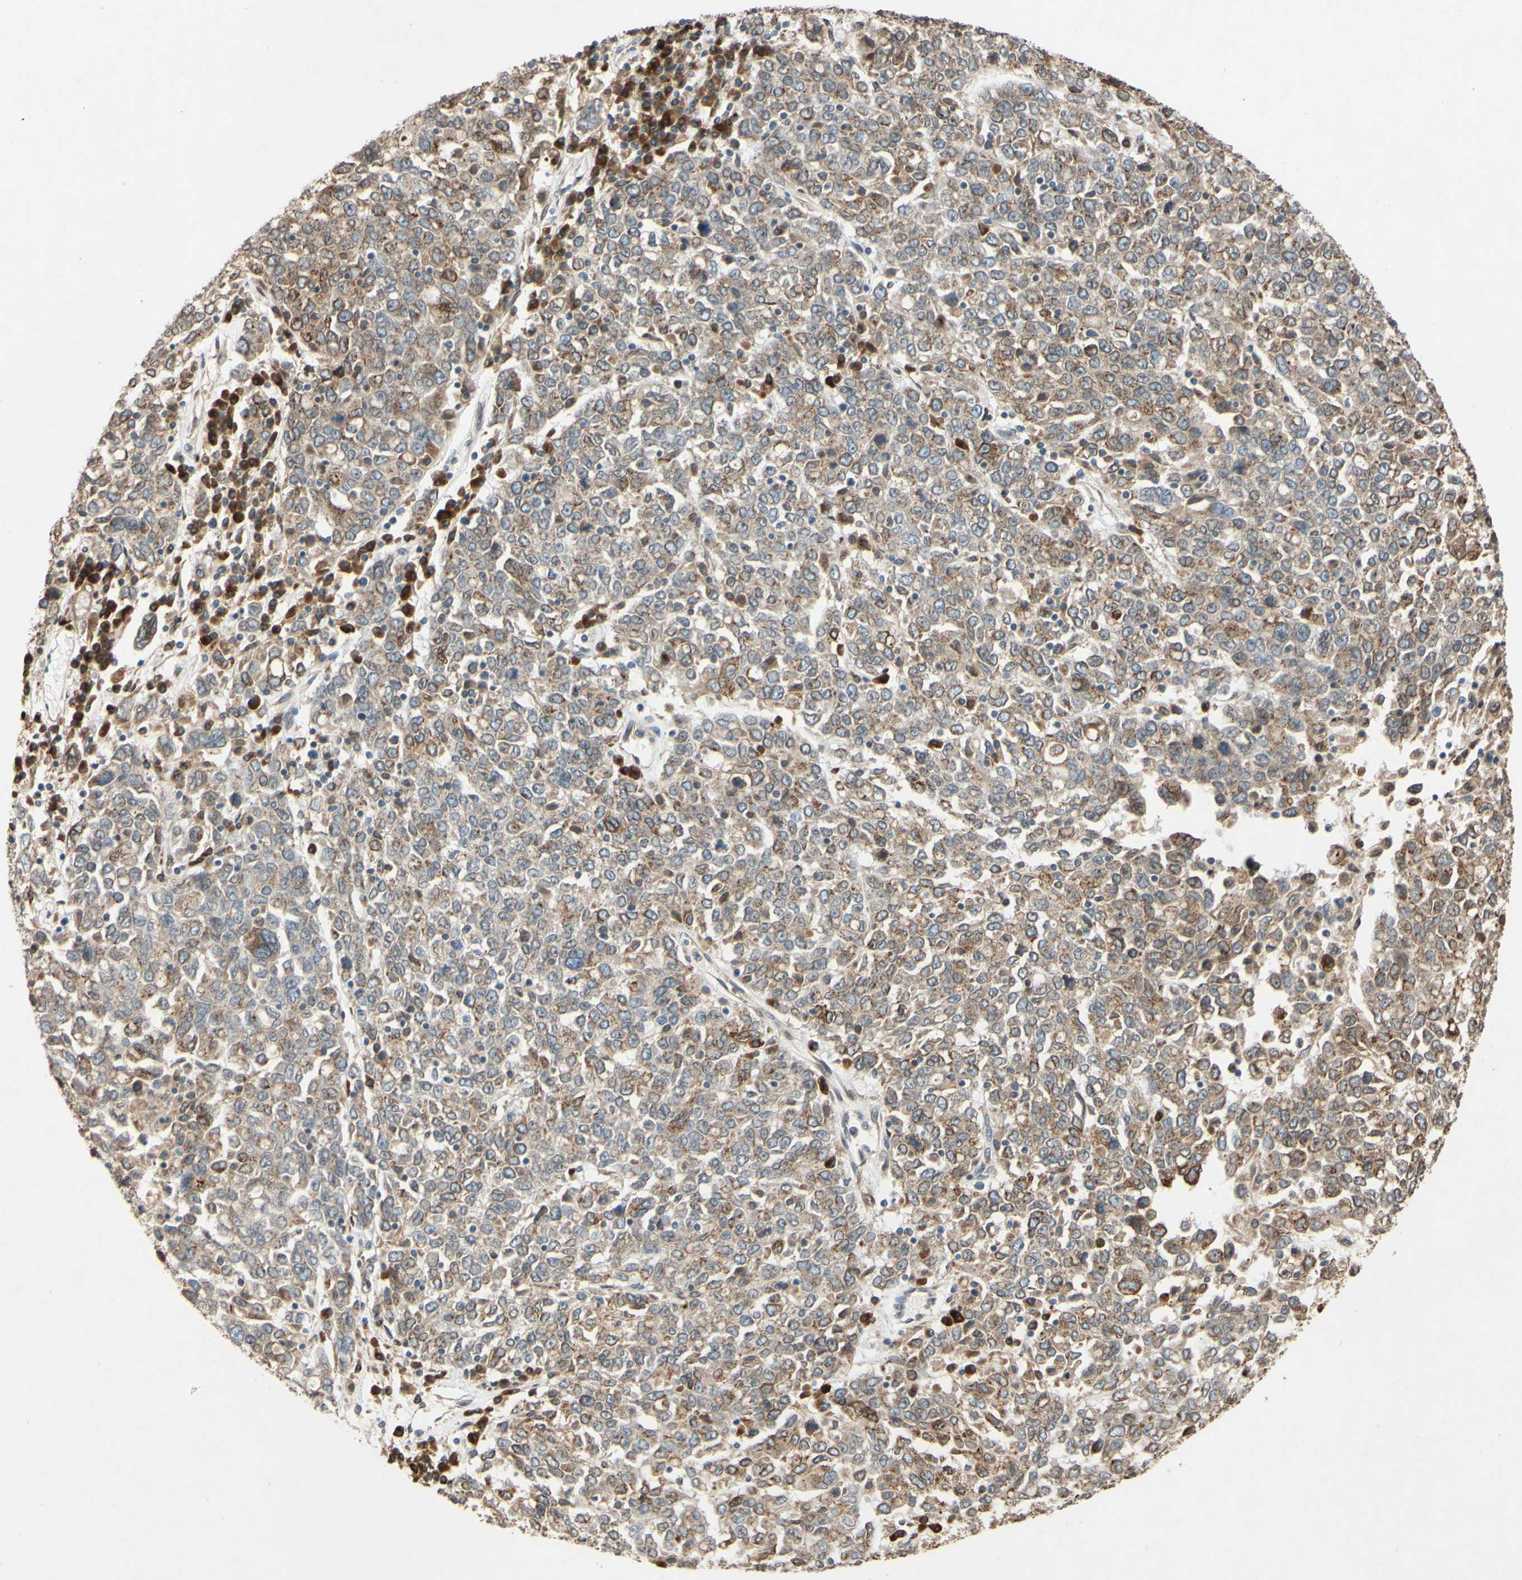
{"staining": {"intensity": "moderate", "quantity": ">75%", "location": "cytoplasmic/membranous,nuclear"}, "tissue": "ovarian cancer", "cell_type": "Tumor cells", "image_type": "cancer", "snomed": [{"axis": "morphology", "description": "Carcinoma, endometroid"}, {"axis": "topography", "description": "Ovary"}], "caption": "This histopathology image shows immunohistochemistry (IHC) staining of ovarian endometroid carcinoma, with medium moderate cytoplasmic/membranous and nuclear positivity in about >75% of tumor cells.", "gene": "PTPRU", "patient": {"sex": "female", "age": 62}}